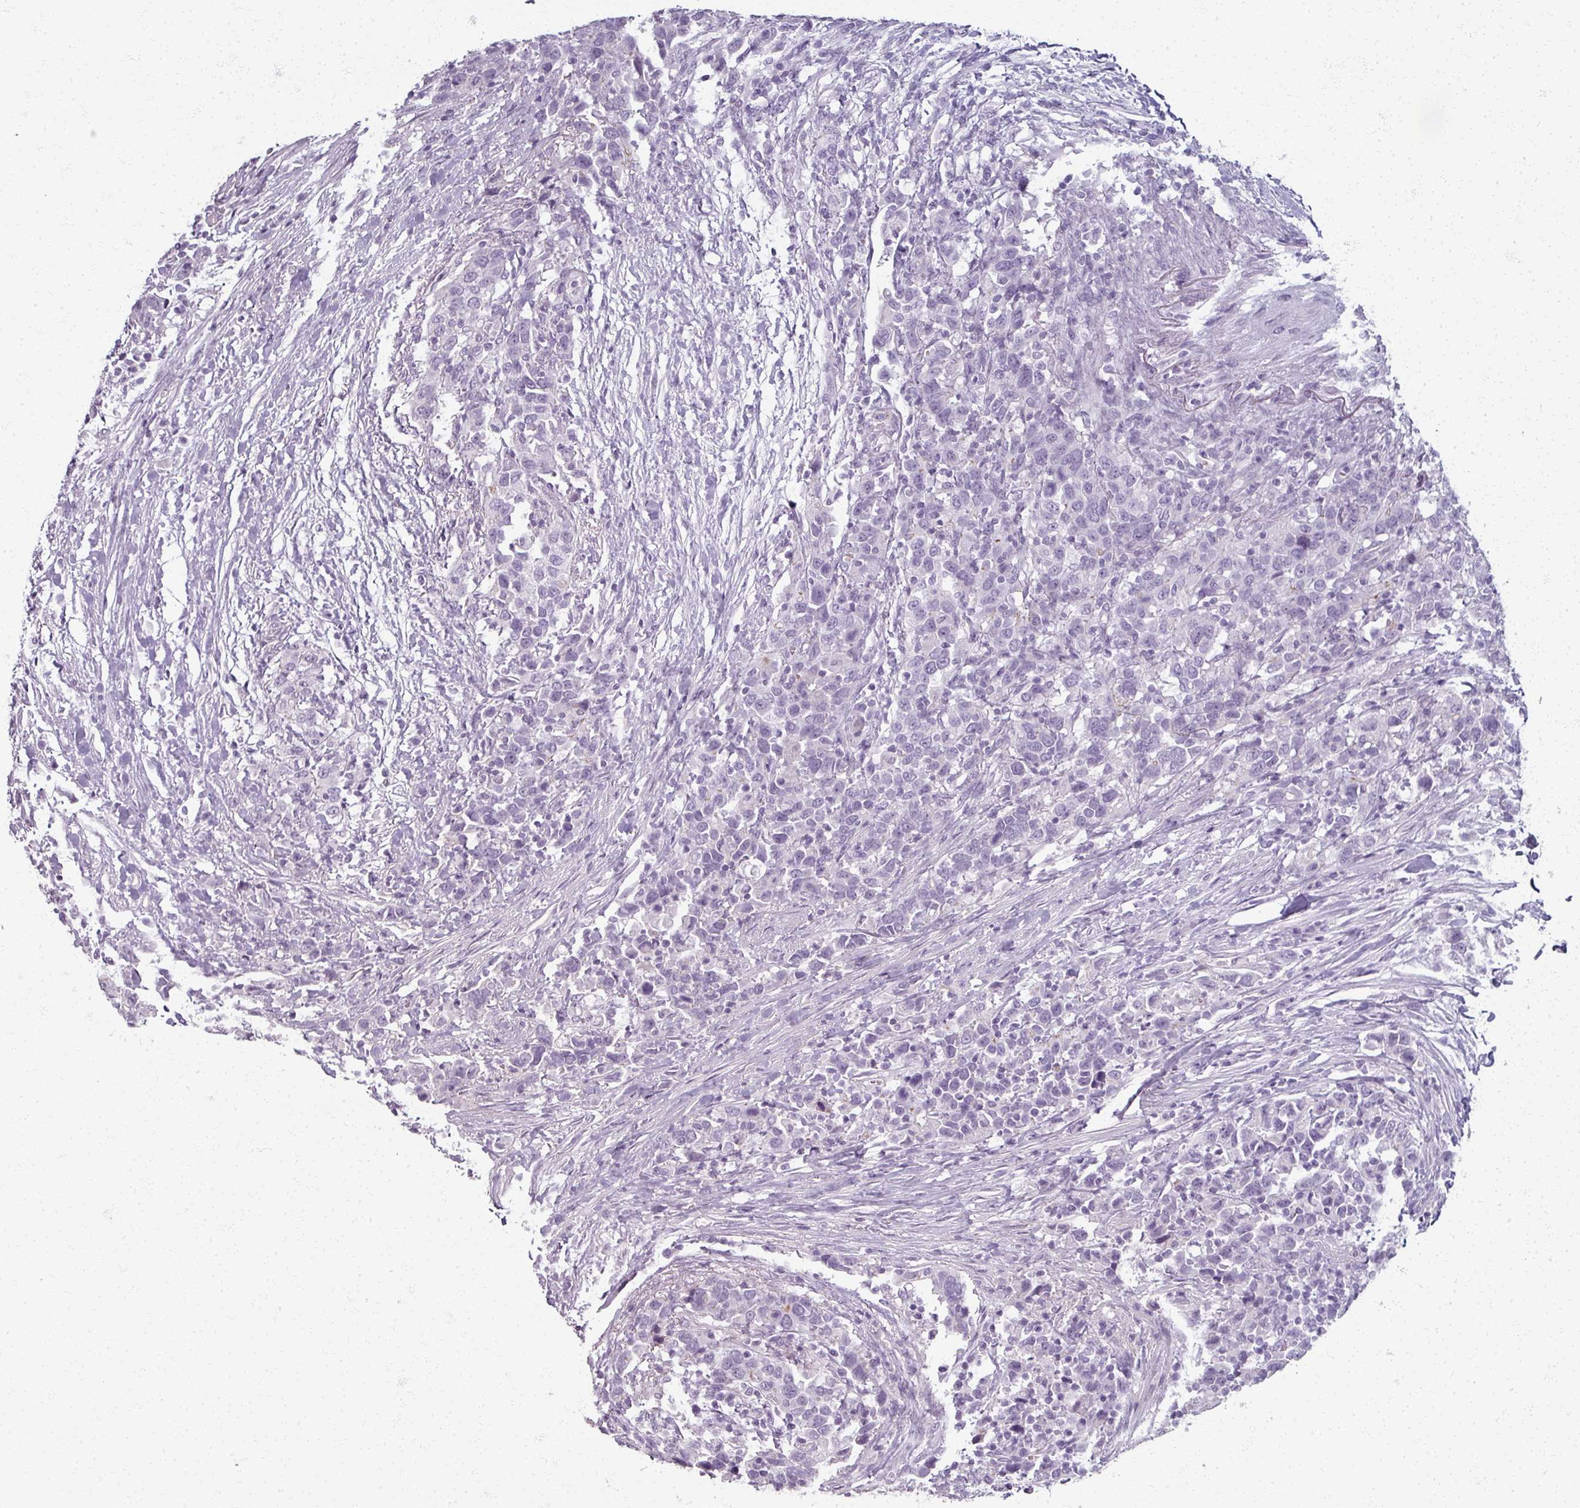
{"staining": {"intensity": "negative", "quantity": "none", "location": "none"}, "tissue": "urothelial cancer", "cell_type": "Tumor cells", "image_type": "cancer", "snomed": [{"axis": "morphology", "description": "Urothelial carcinoma, High grade"}, {"axis": "topography", "description": "Urinary bladder"}], "caption": "Tumor cells show no significant protein positivity in urothelial cancer.", "gene": "RFPL2", "patient": {"sex": "male", "age": 61}}